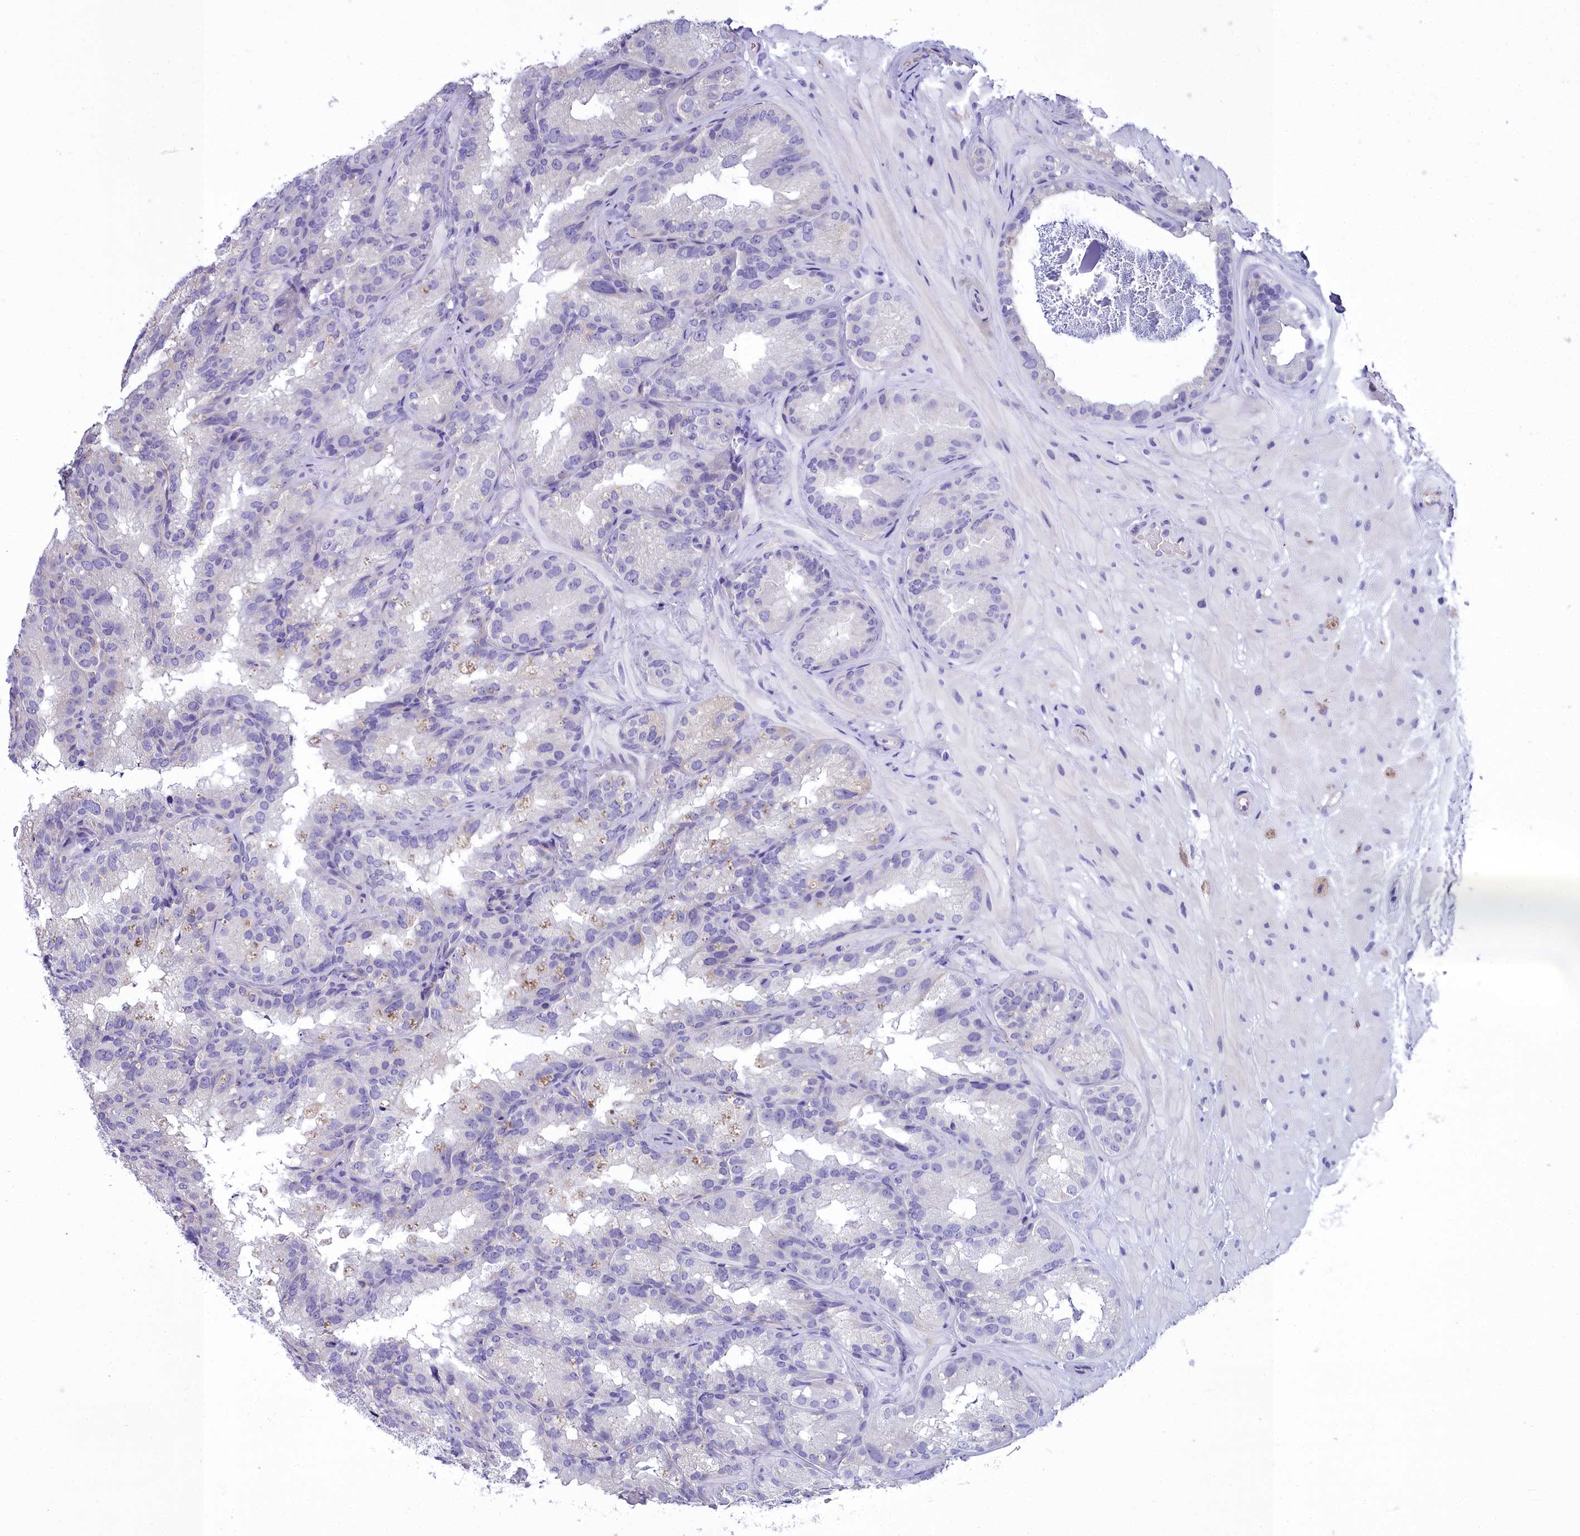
{"staining": {"intensity": "negative", "quantity": "none", "location": "none"}, "tissue": "seminal vesicle", "cell_type": "Glandular cells", "image_type": "normal", "snomed": [{"axis": "morphology", "description": "Normal tissue, NOS"}, {"axis": "topography", "description": "Seminal veicle"}], "caption": "An immunohistochemistry micrograph of normal seminal vesicle is shown. There is no staining in glandular cells of seminal vesicle.", "gene": "TIMM22", "patient": {"sex": "male", "age": 58}}